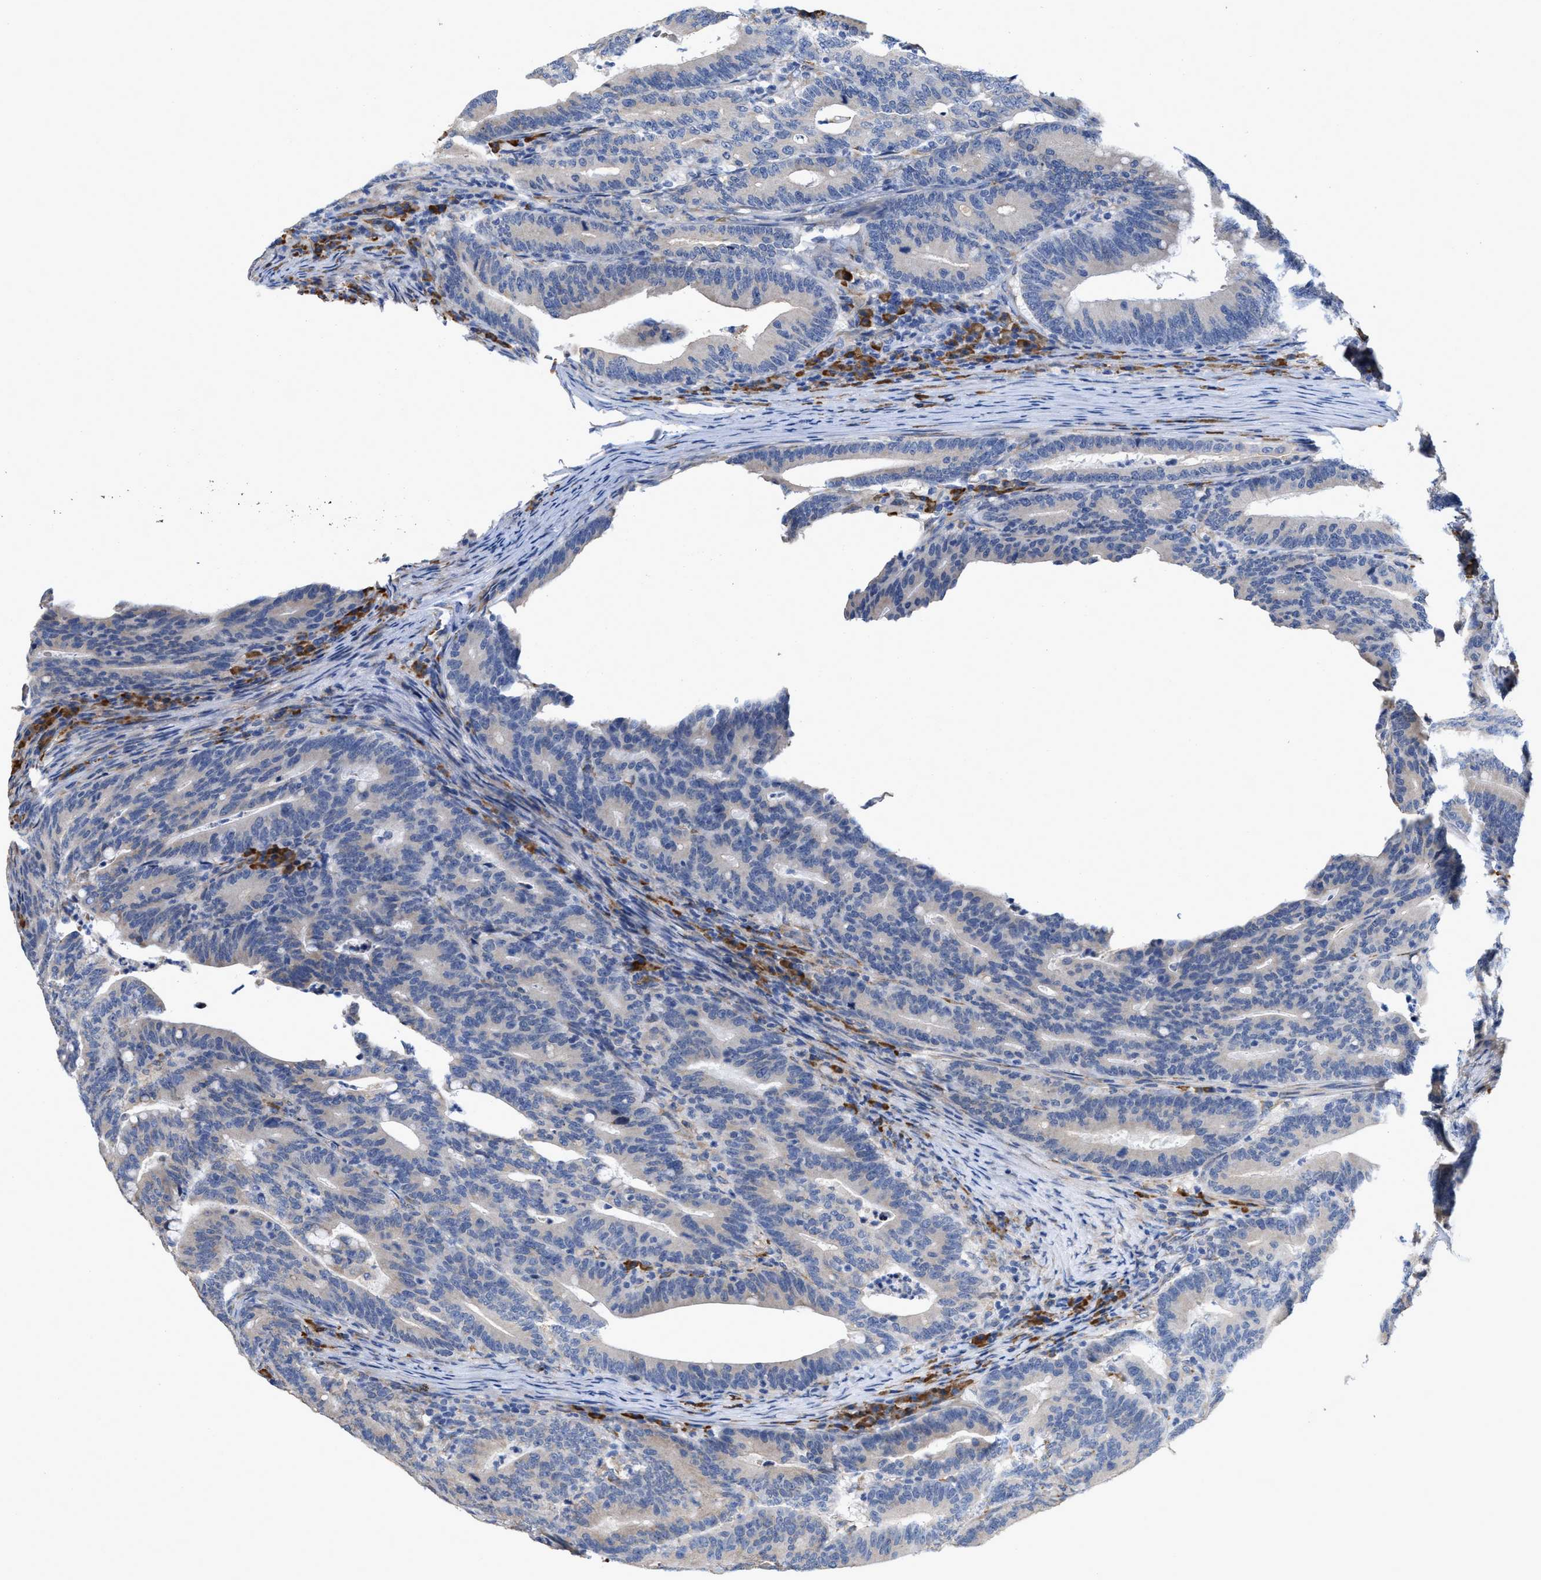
{"staining": {"intensity": "weak", "quantity": "<25%", "location": "cytoplasmic/membranous"}, "tissue": "colorectal cancer", "cell_type": "Tumor cells", "image_type": "cancer", "snomed": [{"axis": "morphology", "description": "Adenocarcinoma, NOS"}, {"axis": "topography", "description": "Colon"}], "caption": "This is a image of immunohistochemistry (IHC) staining of adenocarcinoma (colorectal), which shows no positivity in tumor cells.", "gene": "RYR2", "patient": {"sex": "female", "age": 66}}